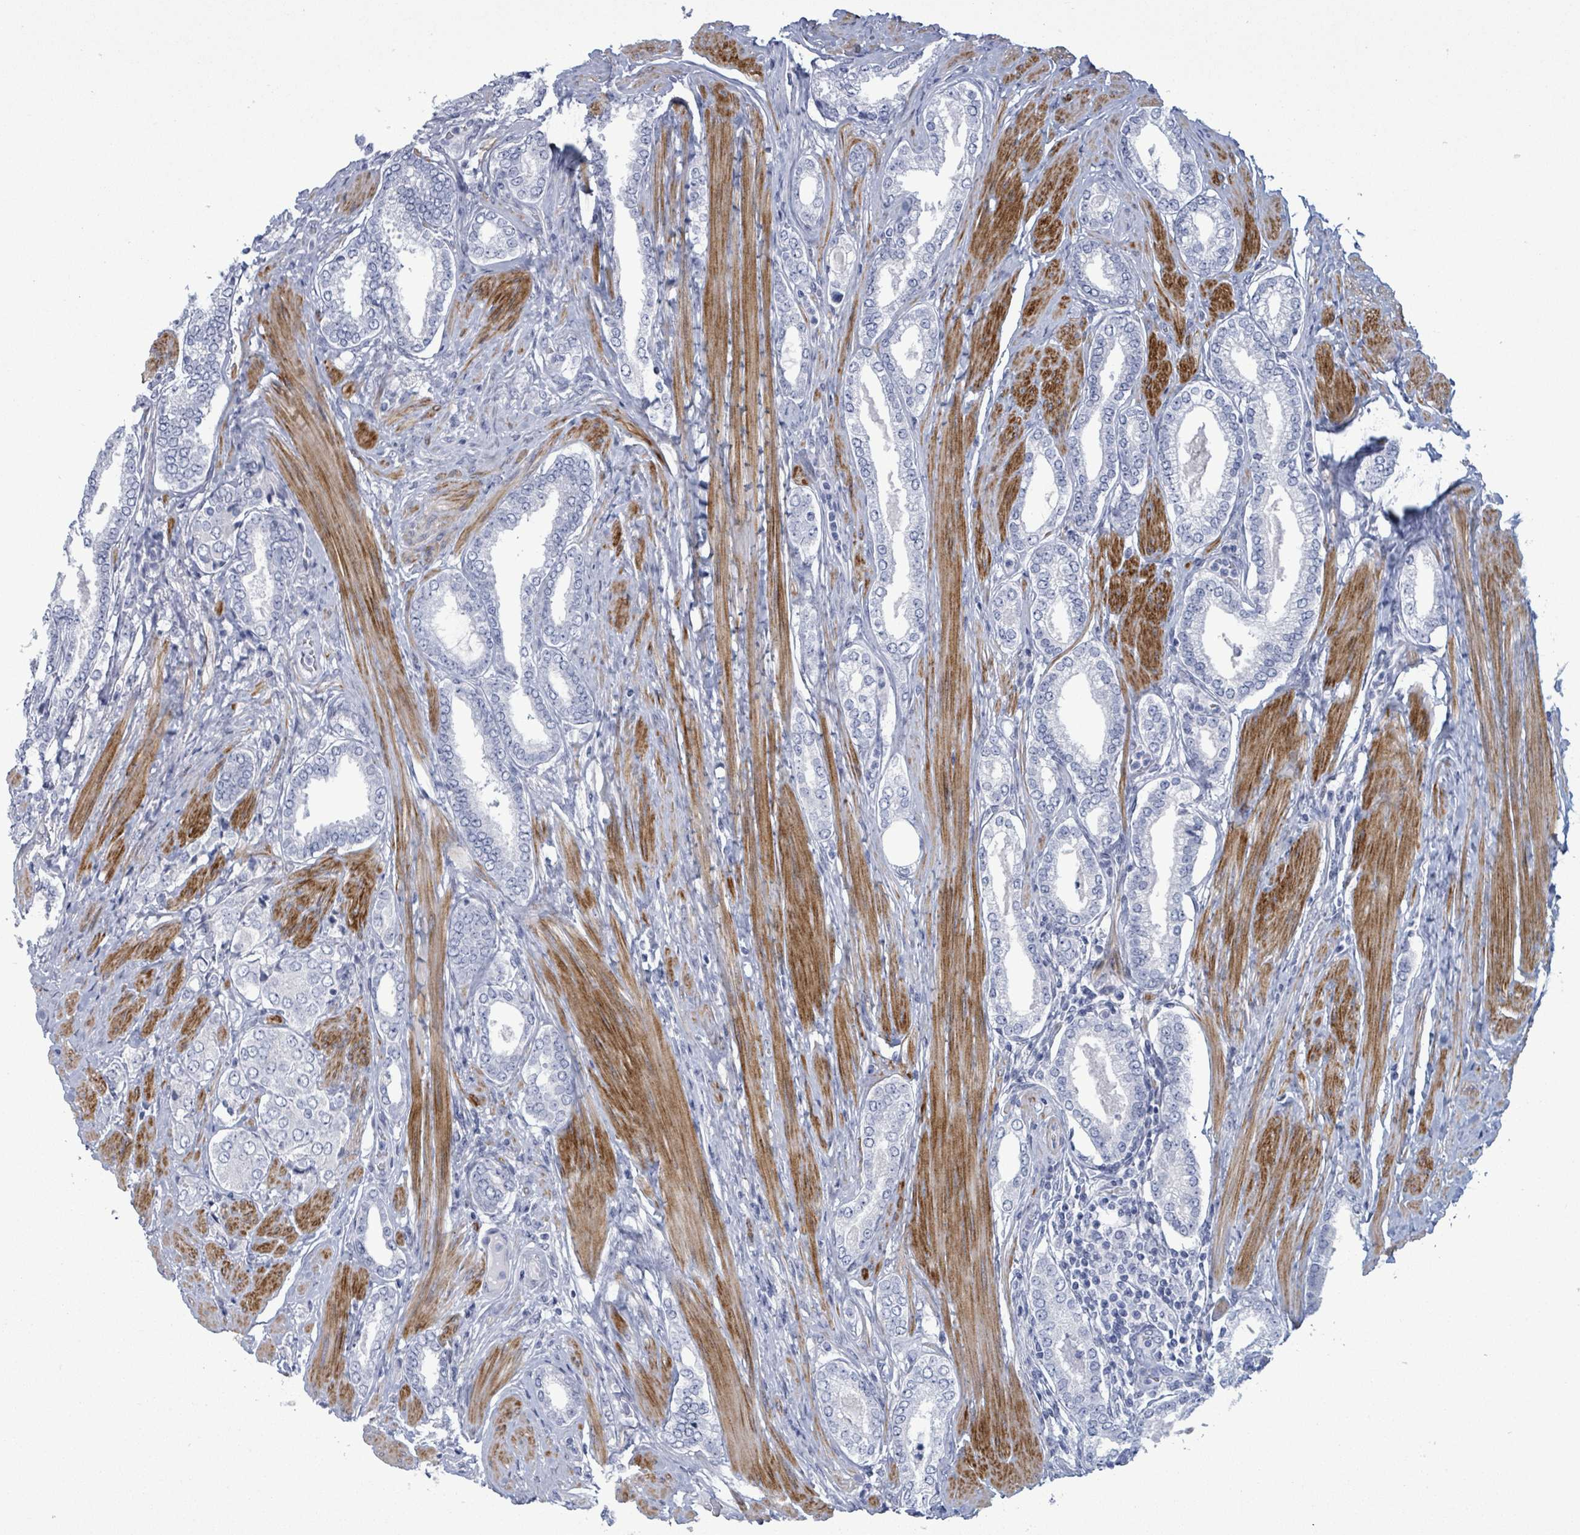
{"staining": {"intensity": "negative", "quantity": "none", "location": "none"}, "tissue": "prostate cancer", "cell_type": "Tumor cells", "image_type": "cancer", "snomed": [{"axis": "morphology", "description": "Adenocarcinoma, High grade"}, {"axis": "topography", "description": "Prostate"}], "caption": "Photomicrograph shows no protein expression in tumor cells of prostate cancer (high-grade adenocarcinoma) tissue. The staining is performed using DAB brown chromogen with nuclei counter-stained in using hematoxylin.", "gene": "ZNF771", "patient": {"sex": "male", "age": 71}}